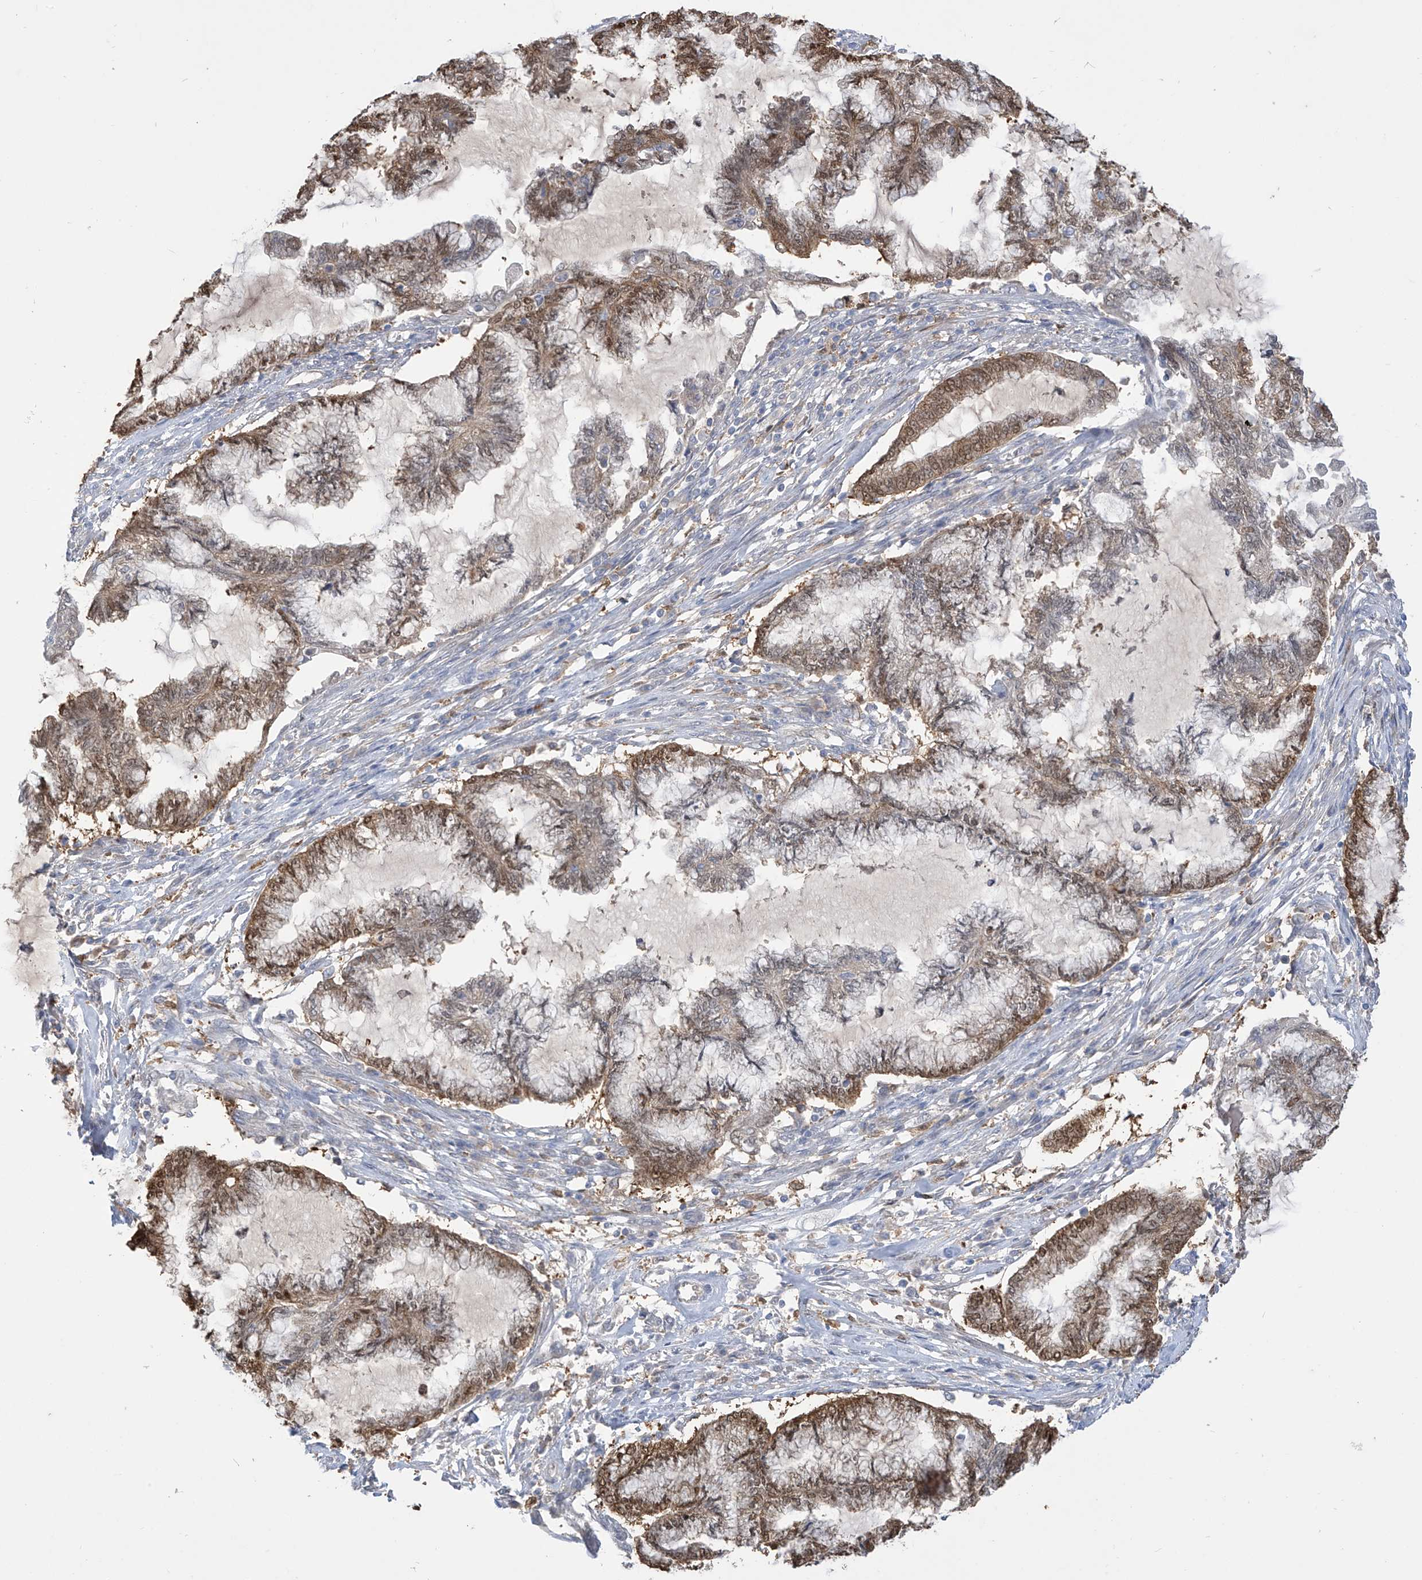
{"staining": {"intensity": "moderate", "quantity": ">75%", "location": "cytoplasmic/membranous,nuclear"}, "tissue": "endometrial cancer", "cell_type": "Tumor cells", "image_type": "cancer", "snomed": [{"axis": "morphology", "description": "Adenocarcinoma, NOS"}, {"axis": "topography", "description": "Endometrium"}], "caption": "Immunohistochemical staining of human endometrial cancer shows medium levels of moderate cytoplasmic/membranous and nuclear protein positivity in approximately >75% of tumor cells.", "gene": "IDH1", "patient": {"sex": "female", "age": 86}}